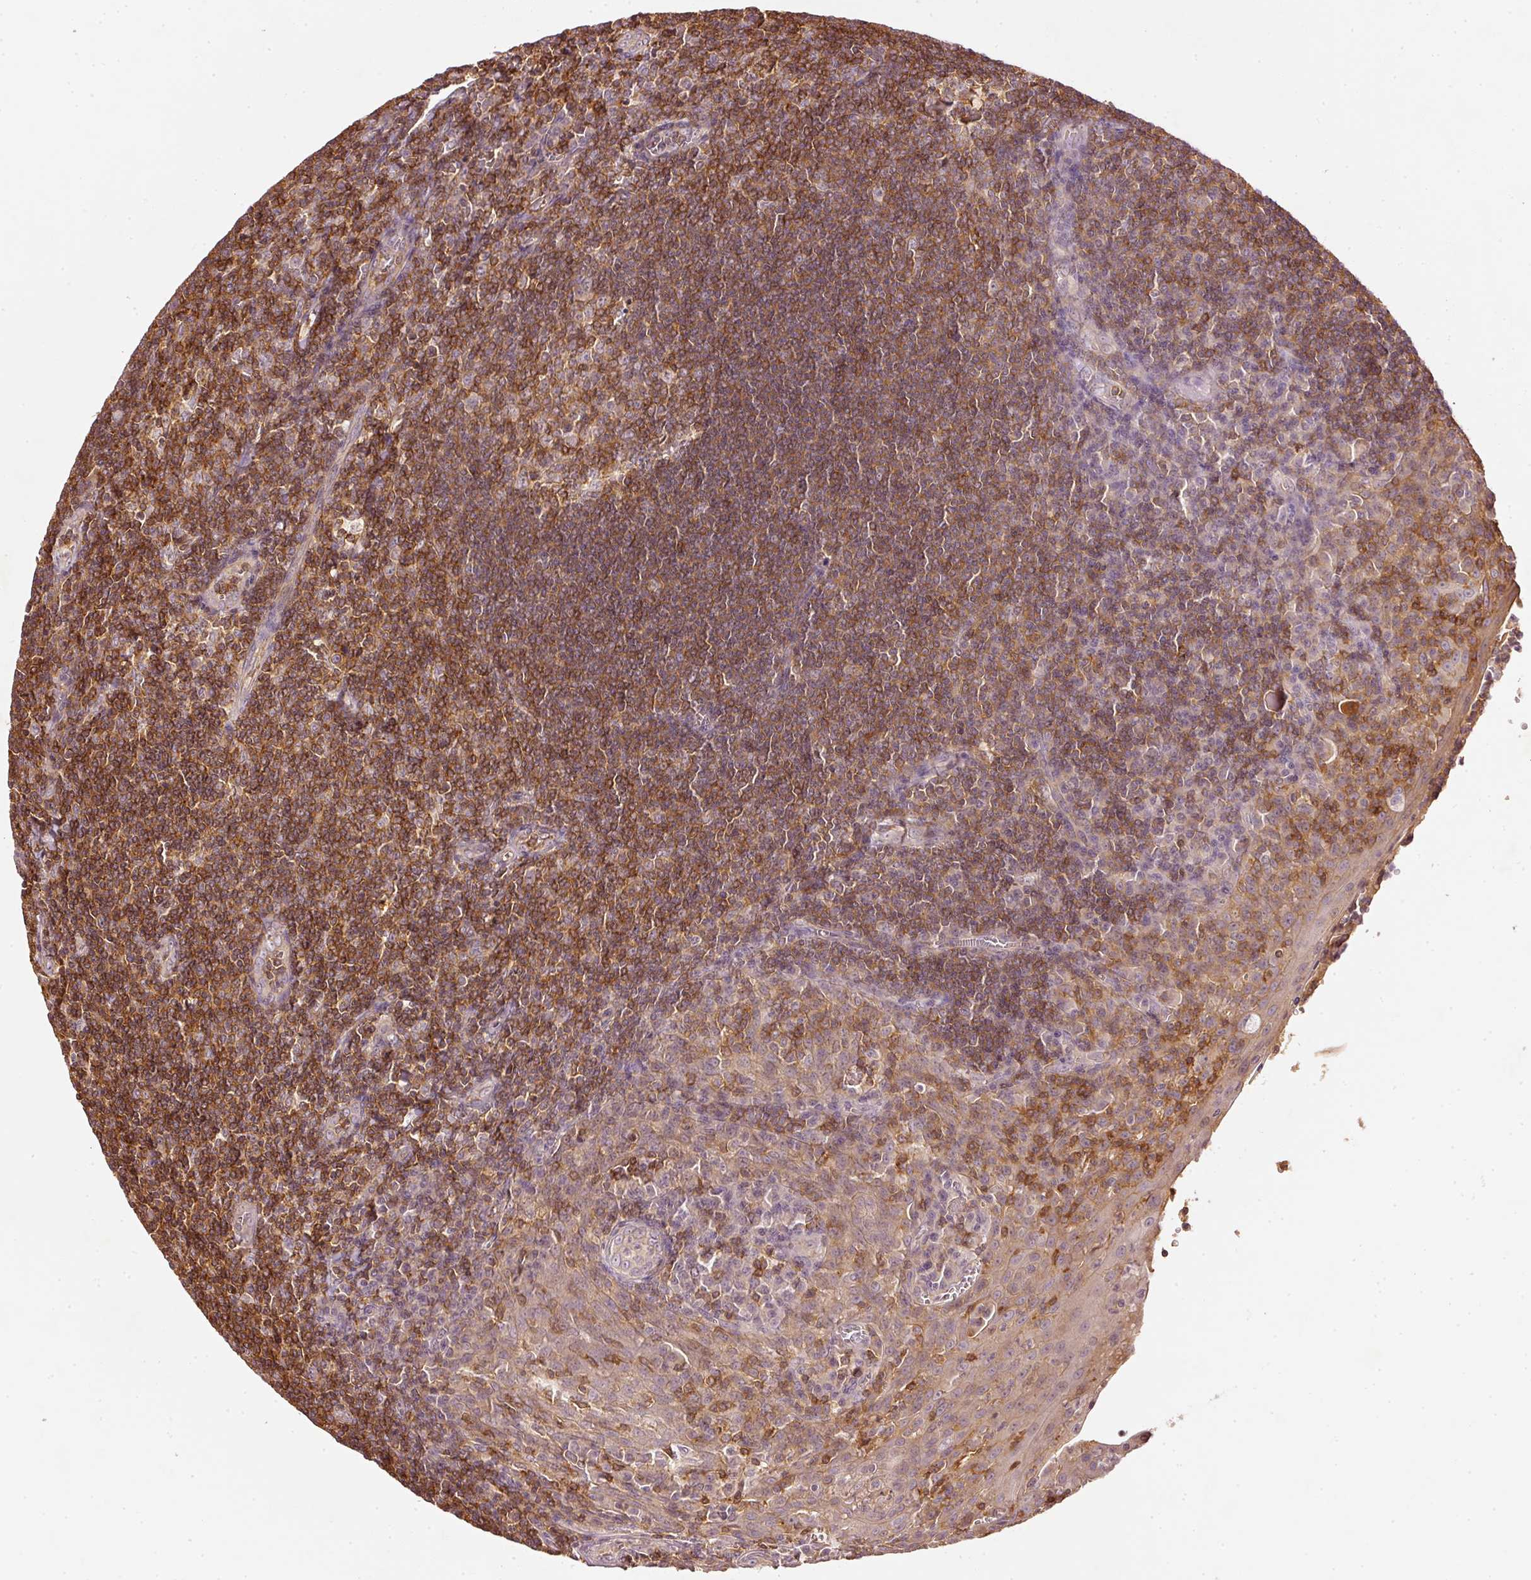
{"staining": {"intensity": "moderate", "quantity": "25%-75%", "location": "cytoplasmic/membranous"}, "tissue": "tonsil", "cell_type": "Germinal center cells", "image_type": "normal", "snomed": [{"axis": "morphology", "description": "Normal tissue, NOS"}, {"axis": "topography", "description": "Tonsil"}], "caption": "The immunohistochemical stain shows moderate cytoplasmic/membranous positivity in germinal center cells of unremarkable tonsil.", "gene": "EVL", "patient": {"sex": "male", "age": 27}}